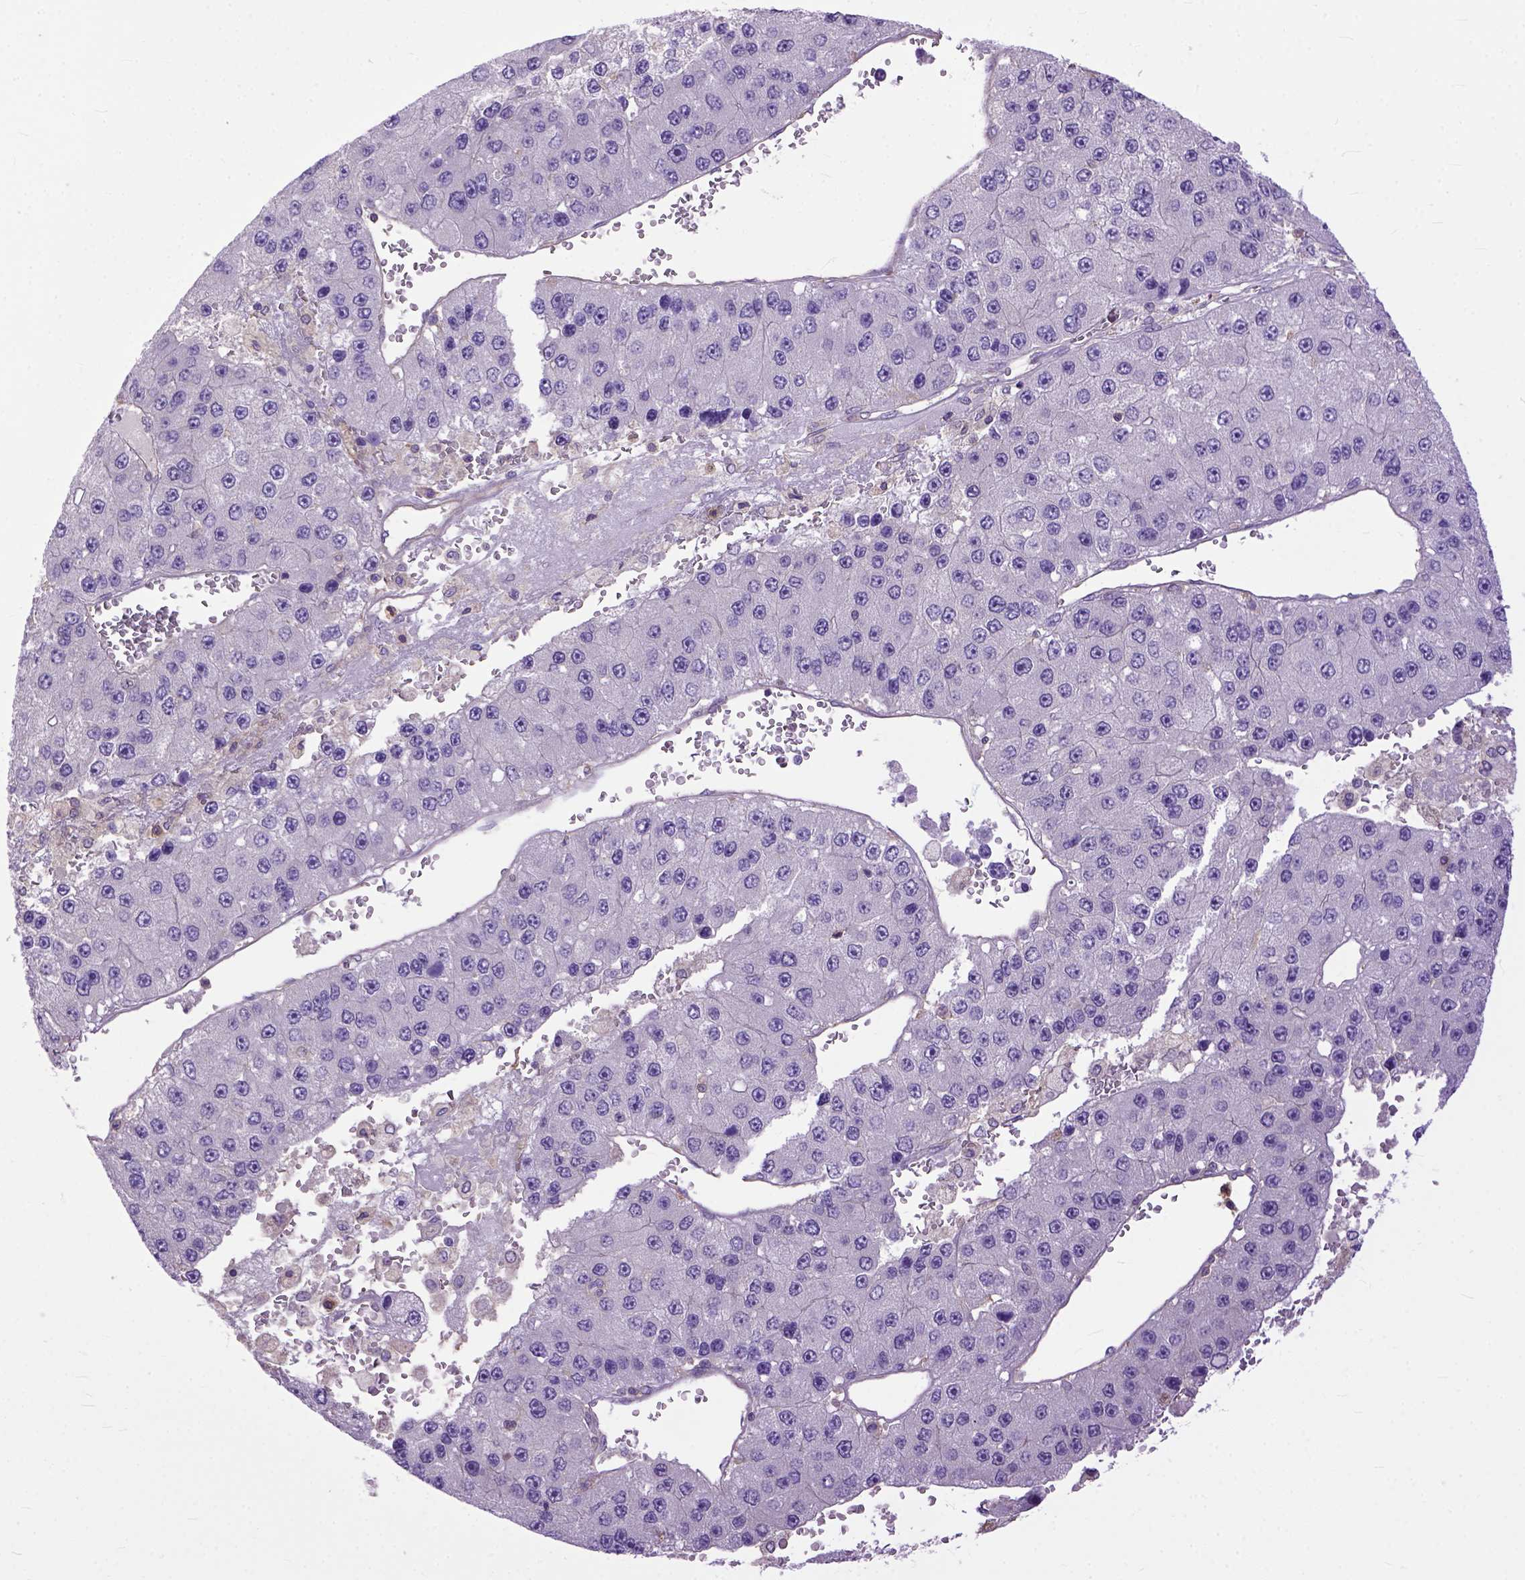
{"staining": {"intensity": "negative", "quantity": "none", "location": "none"}, "tissue": "liver cancer", "cell_type": "Tumor cells", "image_type": "cancer", "snomed": [{"axis": "morphology", "description": "Carcinoma, Hepatocellular, NOS"}, {"axis": "topography", "description": "Liver"}], "caption": "This is a image of immunohistochemistry staining of hepatocellular carcinoma (liver), which shows no expression in tumor cells. Nuclei are stained in blue.", "gene": "NAMPT", "patient": {"sex": "female", "age": 73}}